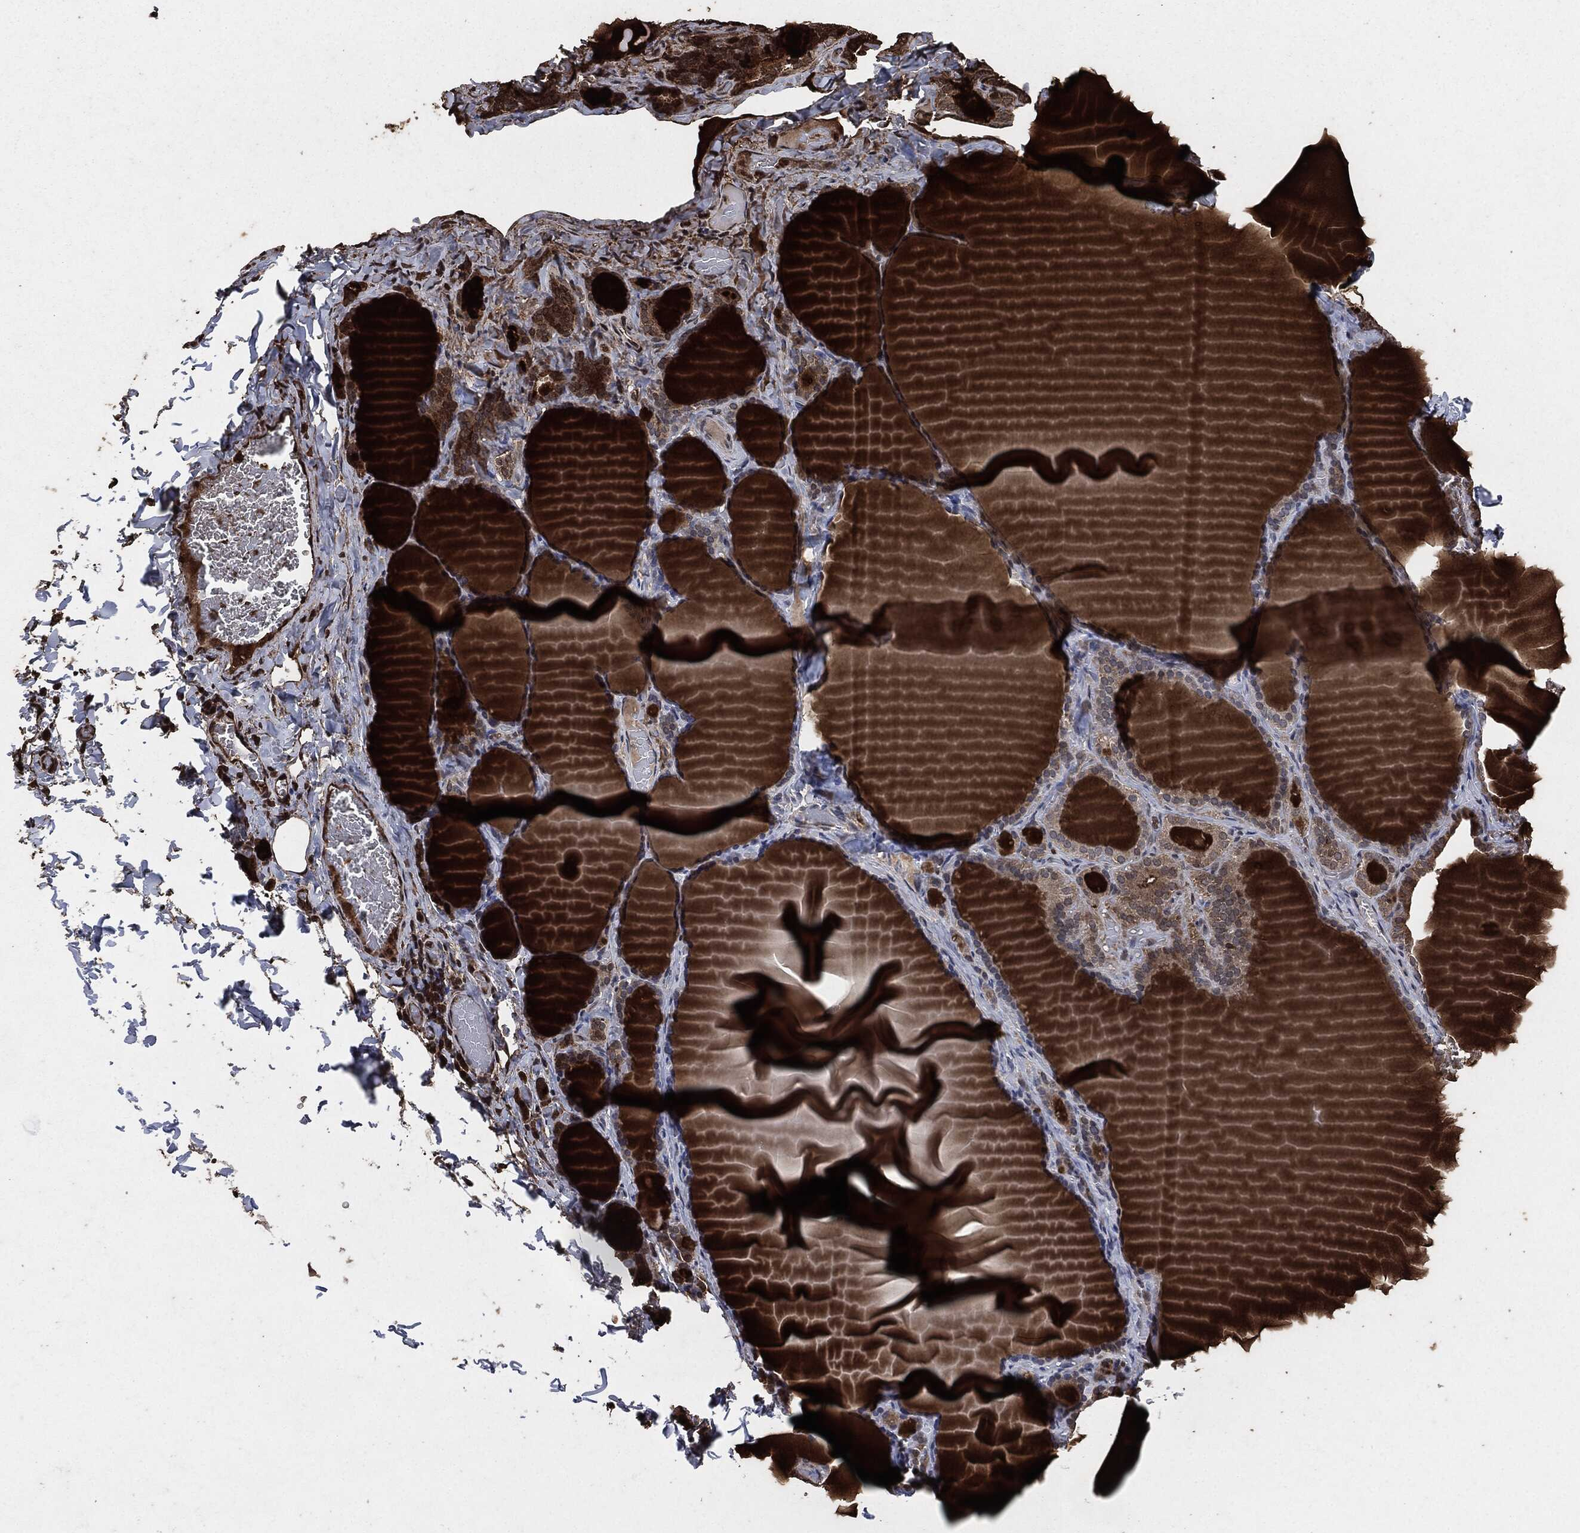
{"staining": {"intensity": "strong", "quantity": "25%-75%", "location": "cytoplasmic/membranous"}, "tissue": "thyroid gland", "cell_type": "Glandular cells", "image_type": "normal", "snomed": [{"axis": "morphology", "description": "Normal tissue, NOS"}, {"axis": "morphology", "description": "Hyperplasia, NOS"}, {"axis": "topography", "description": "Thyroid gland"}], "caption": "Thyroid gland stained for a protein (brown) displays strong cytoplasmic/membranous positive staining in approximately 25%-75% of glandular cells.", "gene": "EGFR", "patient": {"sex": "female", "age": 27}}